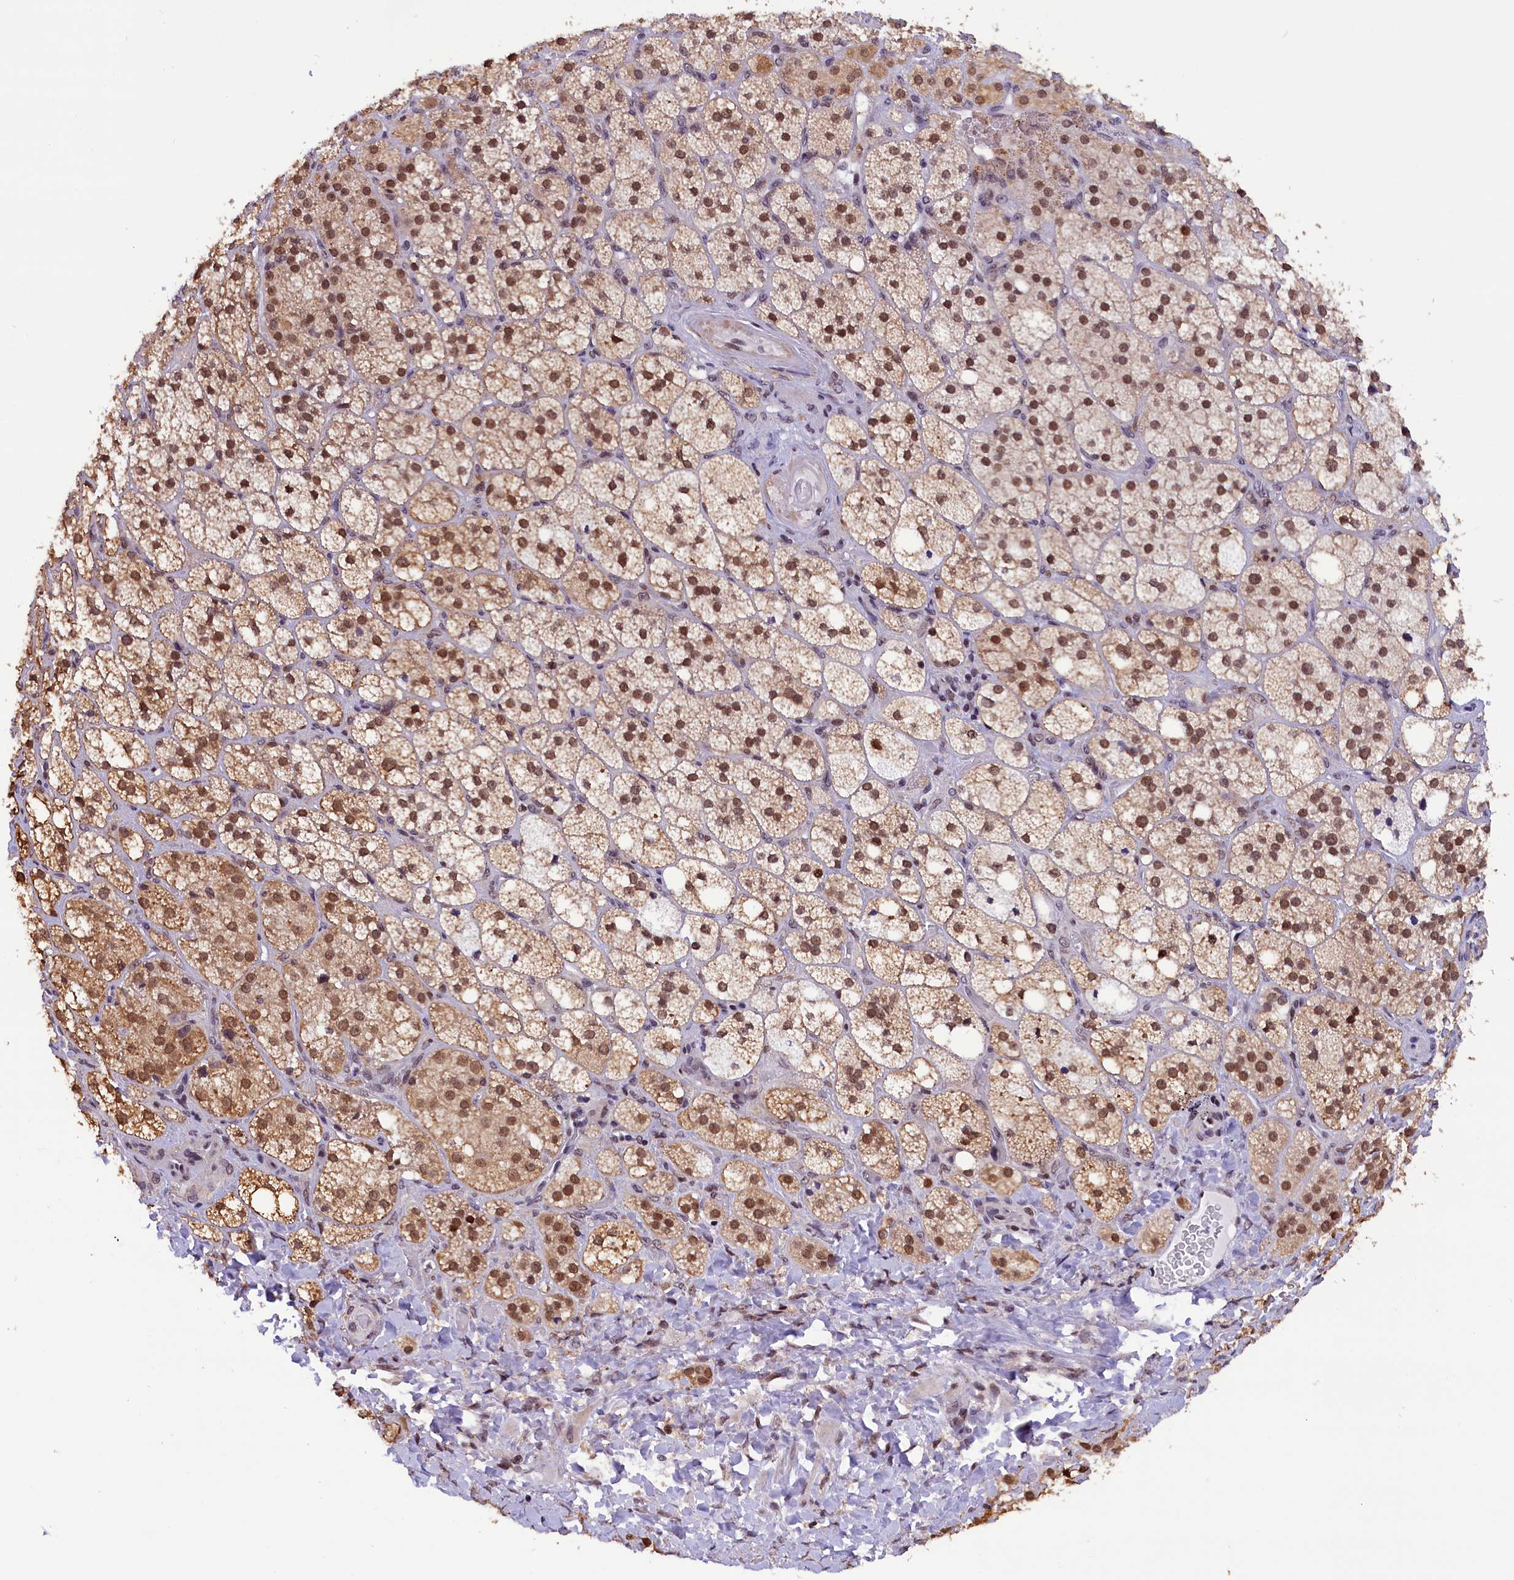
{"staining": {"intensity": "moderate", "quantity": ">75%", "location": "nuclear"}, "tissue": "adrenal gland", "cell_type": "Glandular cells", "image_type": "normal", "snomed": [{"axis": "morphology", "description": "Normal tissue, NOS"}, {"axis": "topography", "description": "Adrenal gland"}], "caption": "DAB (3,3'-diaminobenzidine) immunohistochemical staining of unremarkable human adrenal gland exhibits moderate nuclear protein positivity in approximately >75% of glandular cells.", "gene": "CDYL2", "patient": {"sex": "male", "age": 61}}